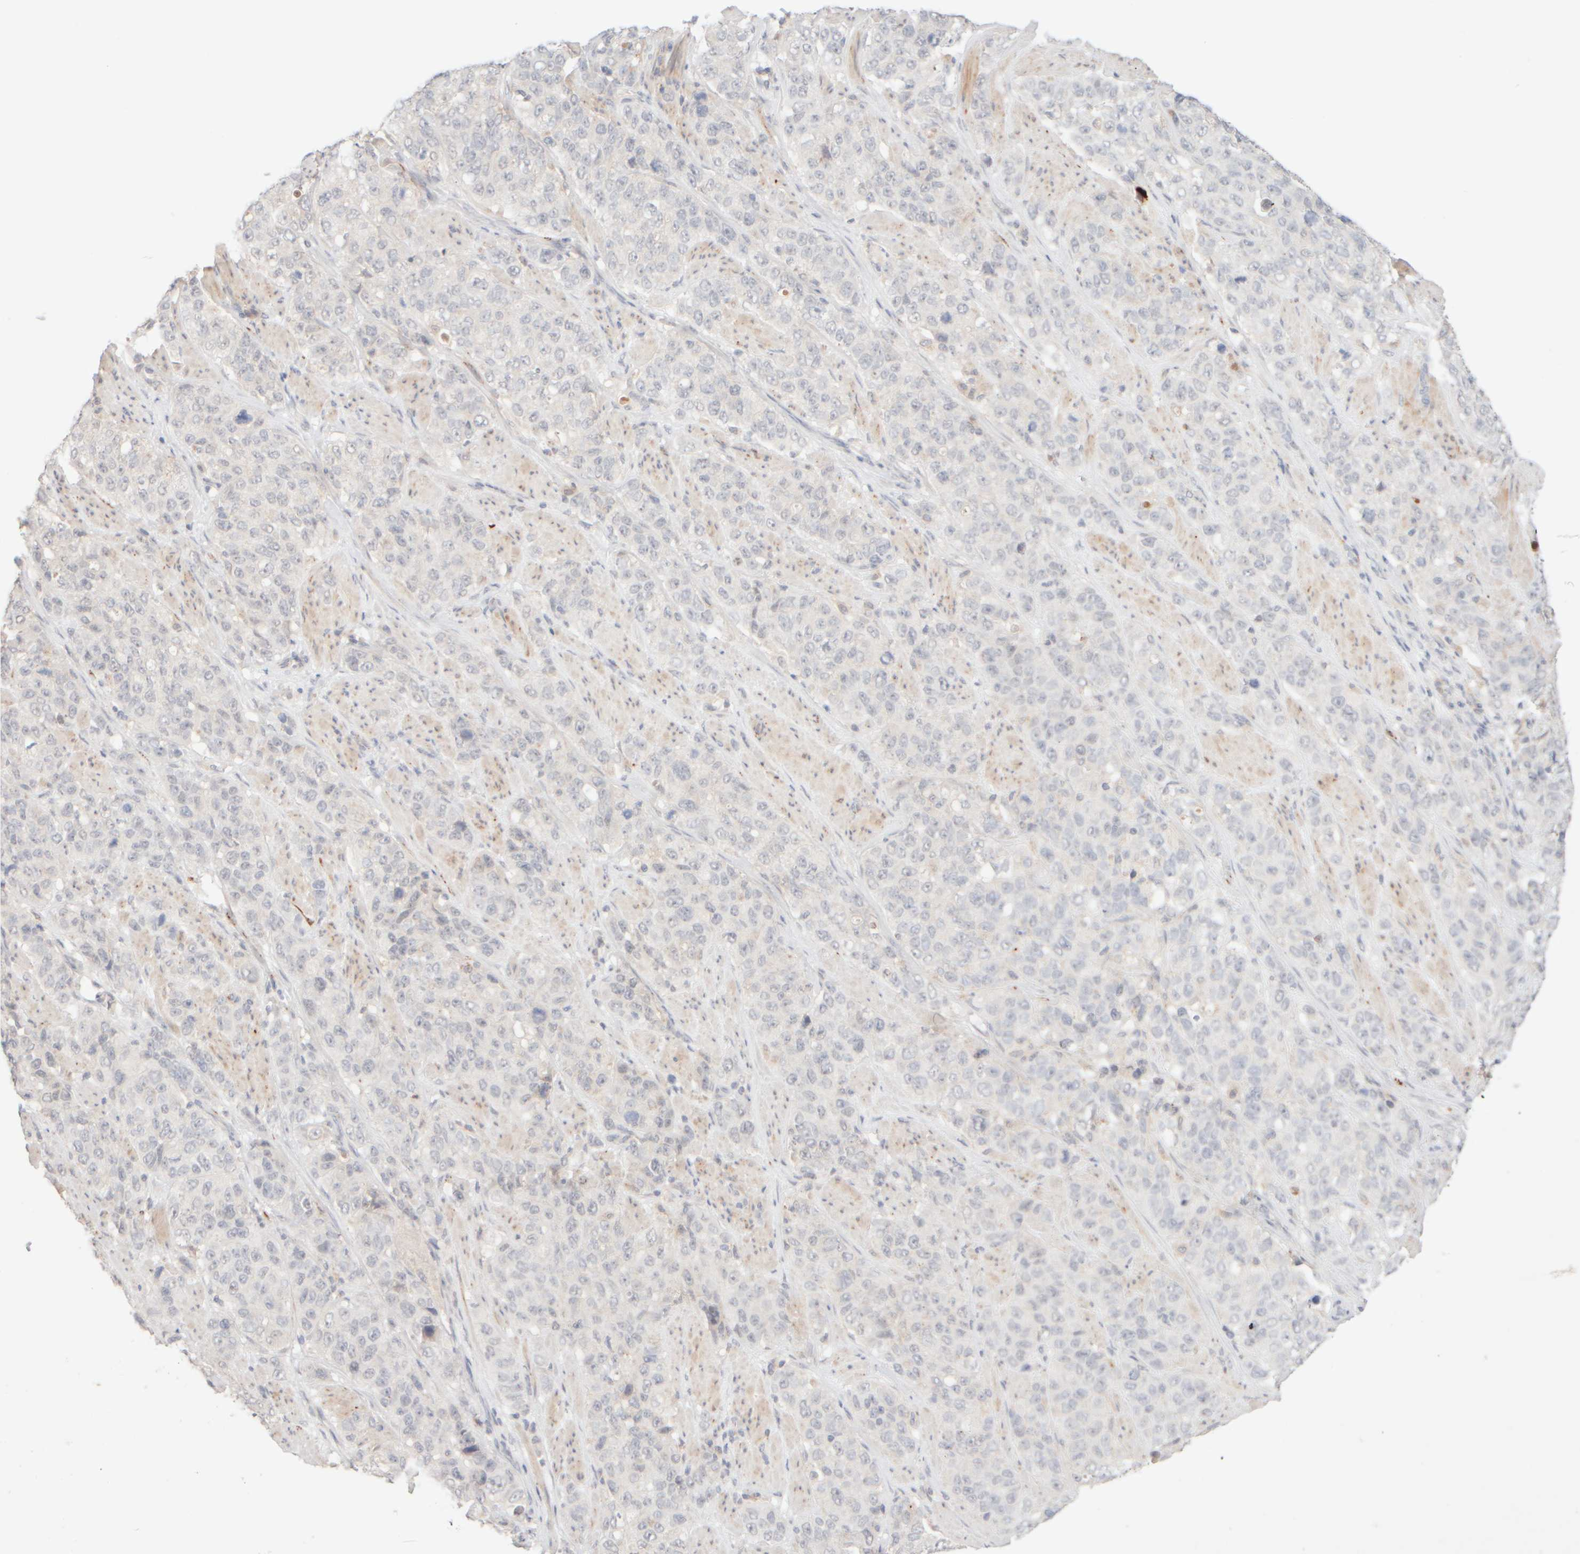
{"staining": {"intensity": "negative", "quantity": "none", "location": "none"}, "tissue": "stomach cancer", "cell_type": "Tumor cells", "image_type": "cancer", "snomed": [{"axis": "morphology", "description": "Adenocarcinoma, NOS"}, {"axis": "topography", "description": "Stomach"}], "caption": "IHC micrograph of neoplastic tissue: adenocarcinoma (stomach) stained with DAB demonstrates no significant protein expression in tumor cells.", "gene": "SNTB1", "patient": {"sex": "male", "age": 48}}